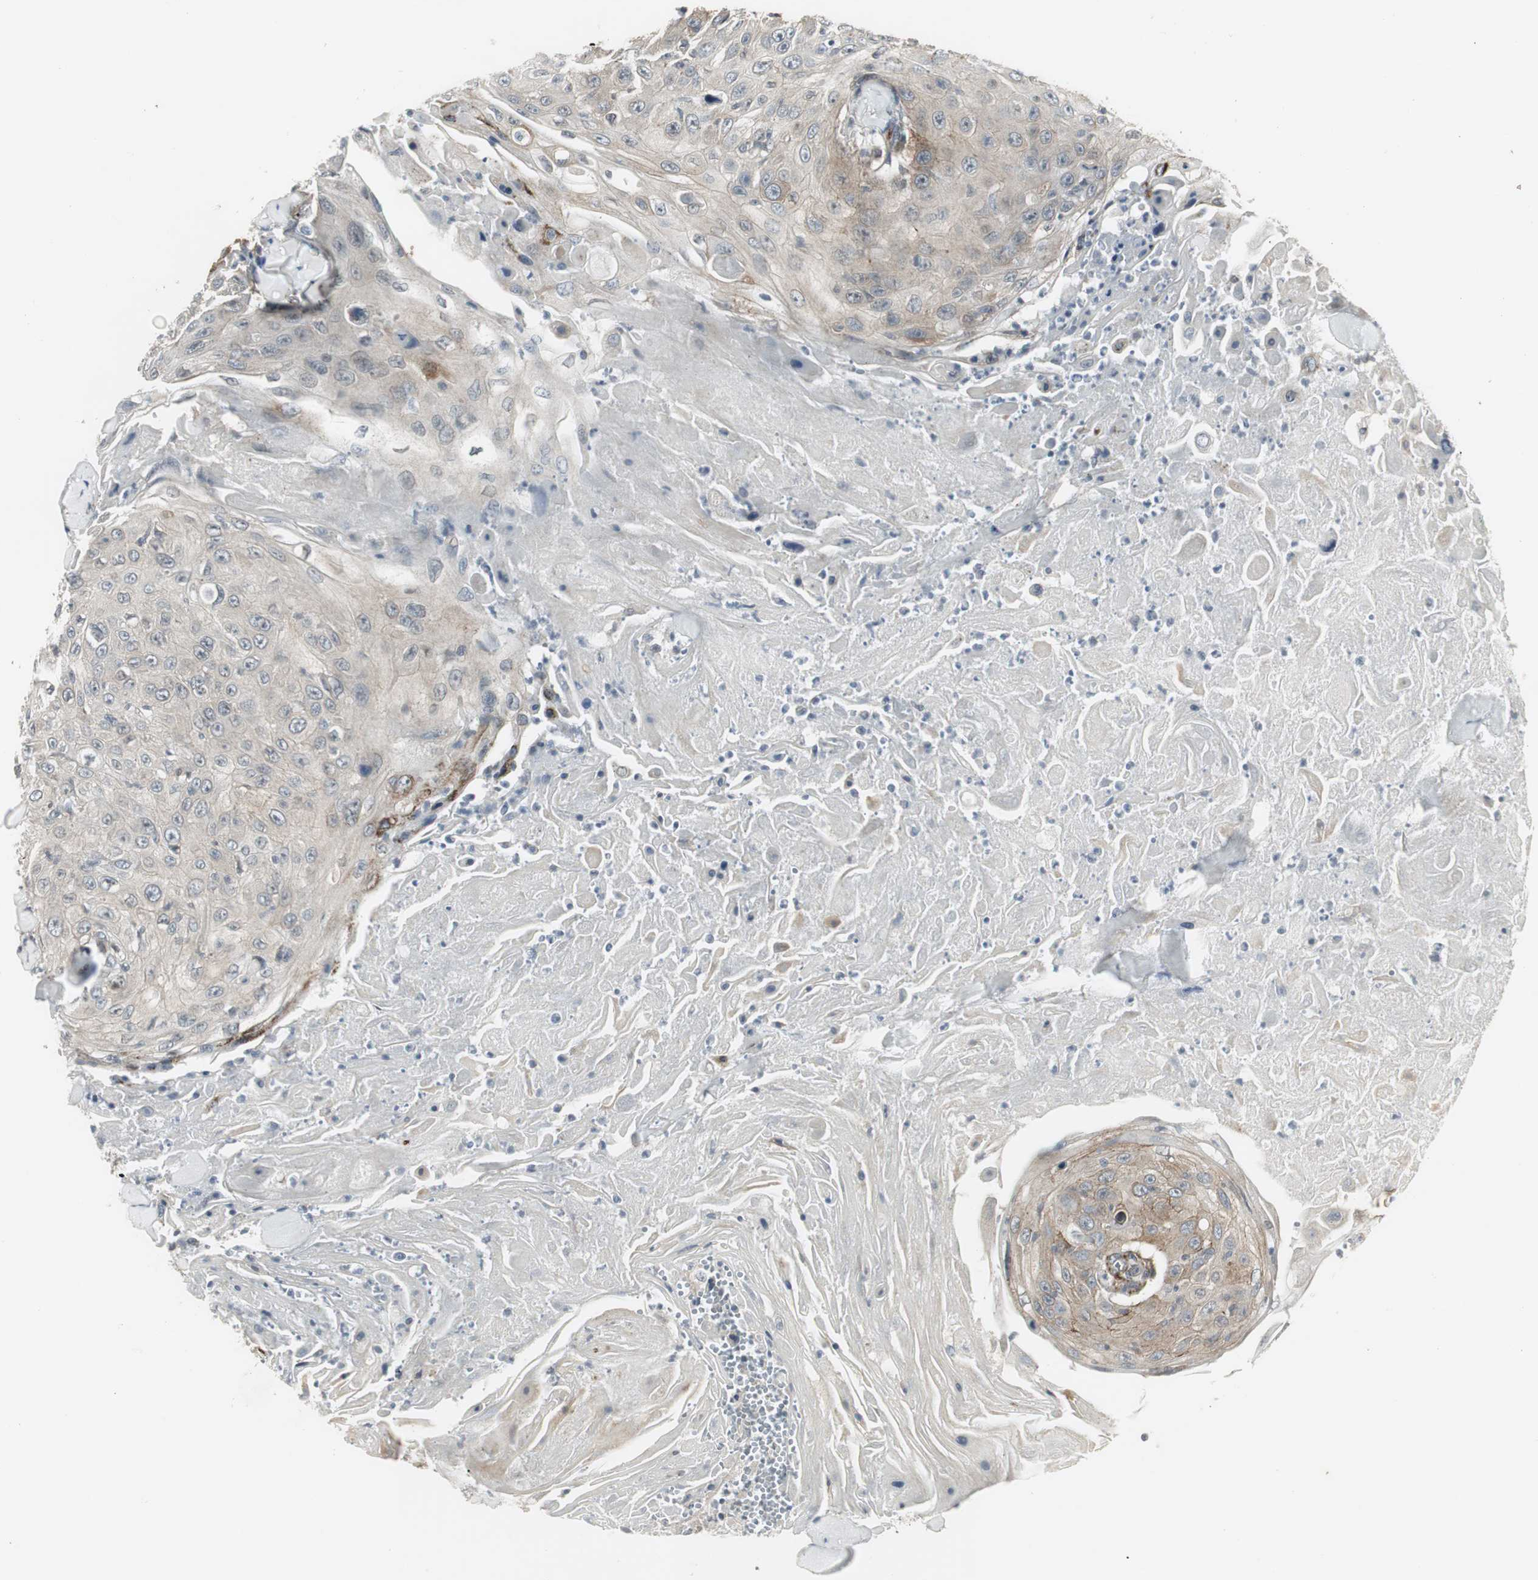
{"staining": {"intensity": "weak", "quantity": "<25%", "location": "cytoplasmic/membranous"}, "tissue": "skin cancer", "cell_type": "Tumor cells", "image_type": "cancer", "snomed": [{"axis": "morphology", "description": "Squamous cell carcinoma, NOS"}, {"axis": "topography", "description": "Skin"}], "caption": "This image is of skin cancer (squamous cell carcinoma) stained with immunohistochemistry to label a protein in brown with the nuclei are counter-stained blue. There is no staining in tumor cells.", "gene": "SCYL3", "patient": {"sex": "male", "age": 86}}